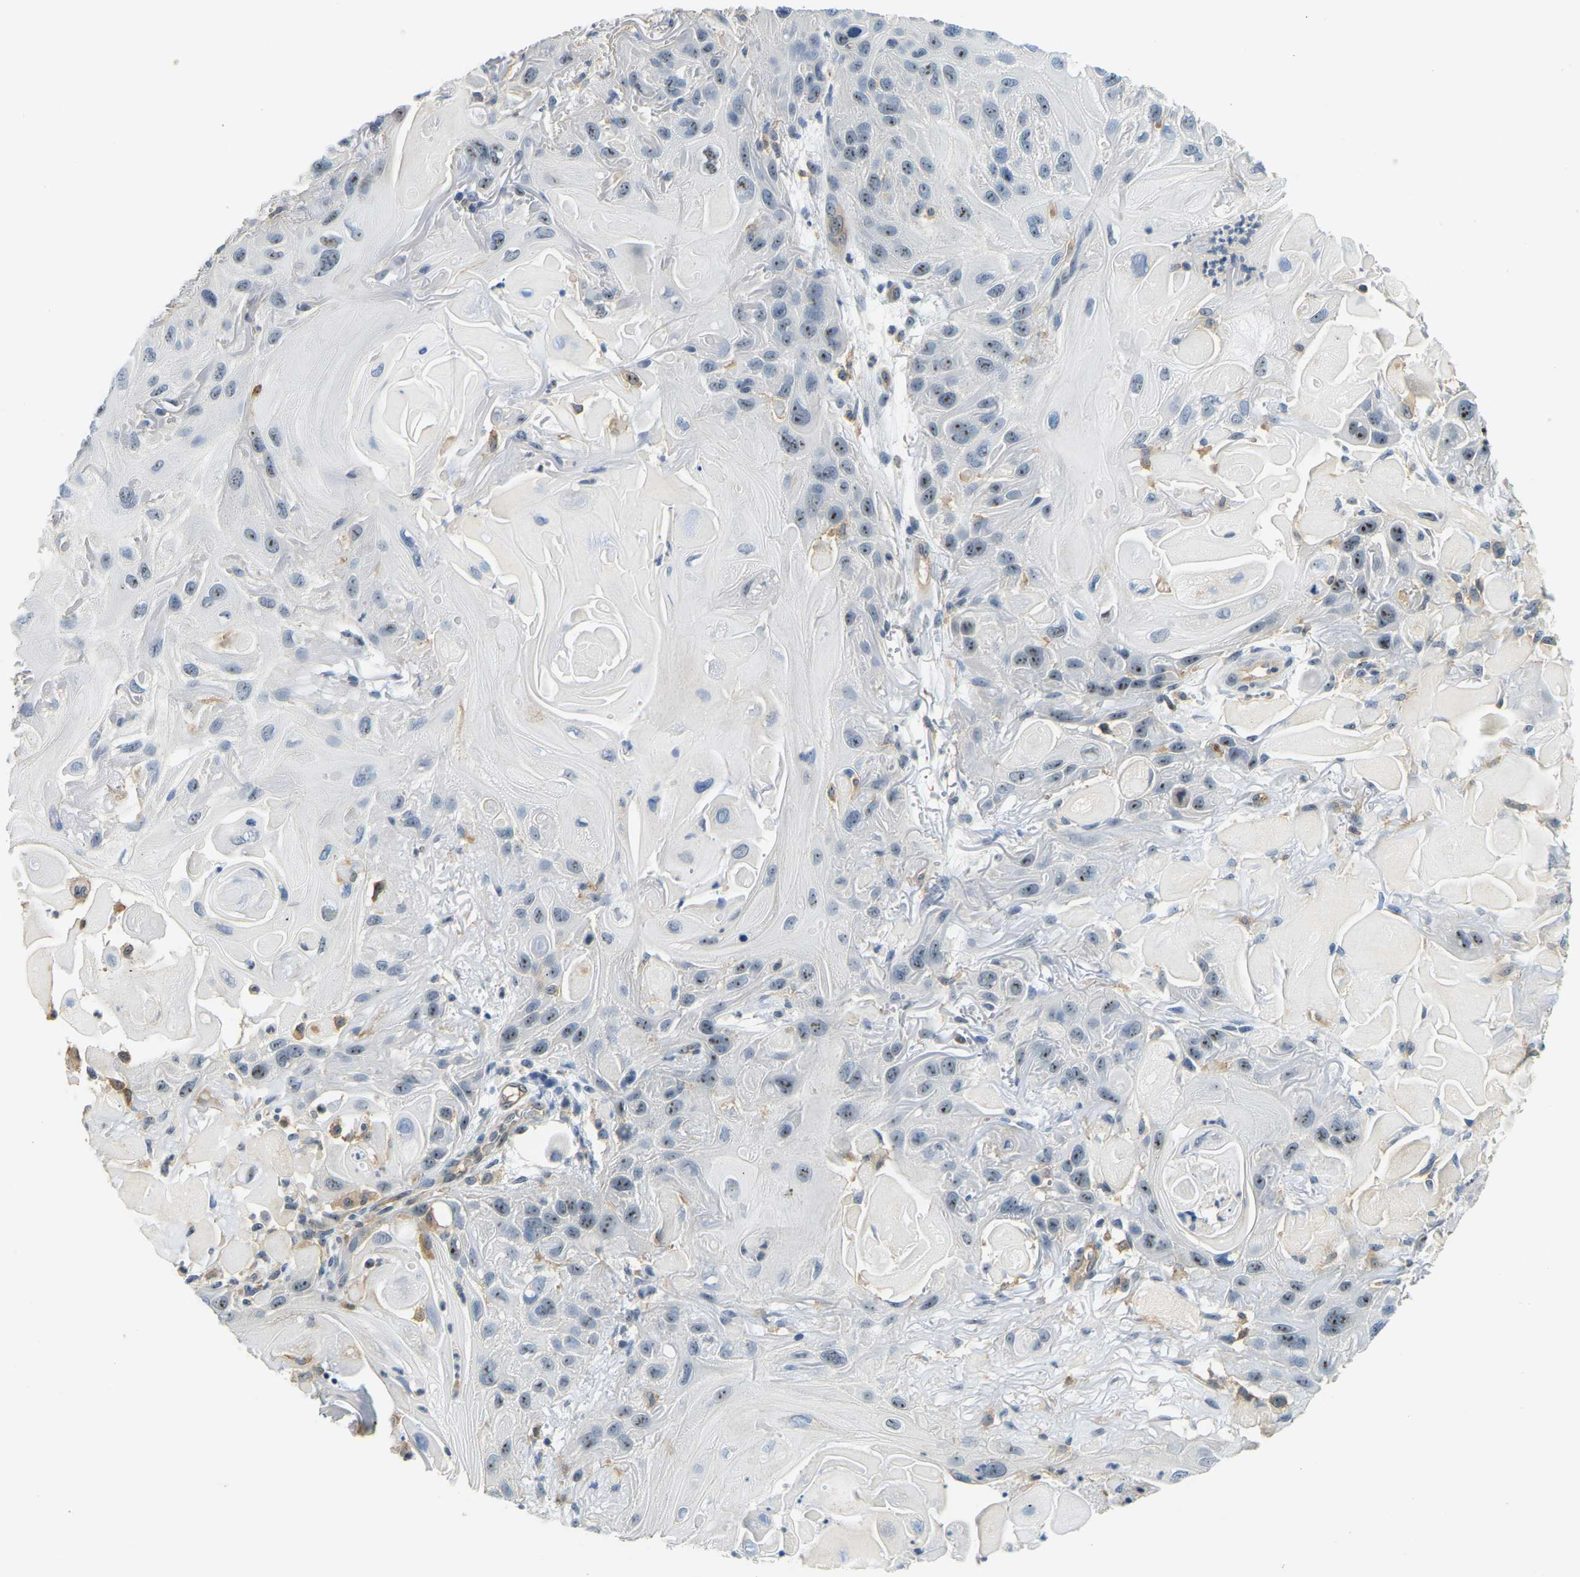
{"staining": {"intensity": "weak", "quantity": "25%-75%", "location": "nuclear"}, "tissue": "skin cancer", "cell_type": "Tumor cells", "image_type": "cancer", "snomed": [{"axis": "morphology", "description": "Squamous cell carcinoma, NOS"}, {"axis": "topography", "description": "Skin"}], "caption": "Approximately 25%-75% of tumor cells in squamous cell carcinoma (skin) demonstrate weak nuclear protein positivity as visualized by brown immunohistochemical staining.", "gene": "RRP1", "patient": {"sex": "female", "age": 77}}